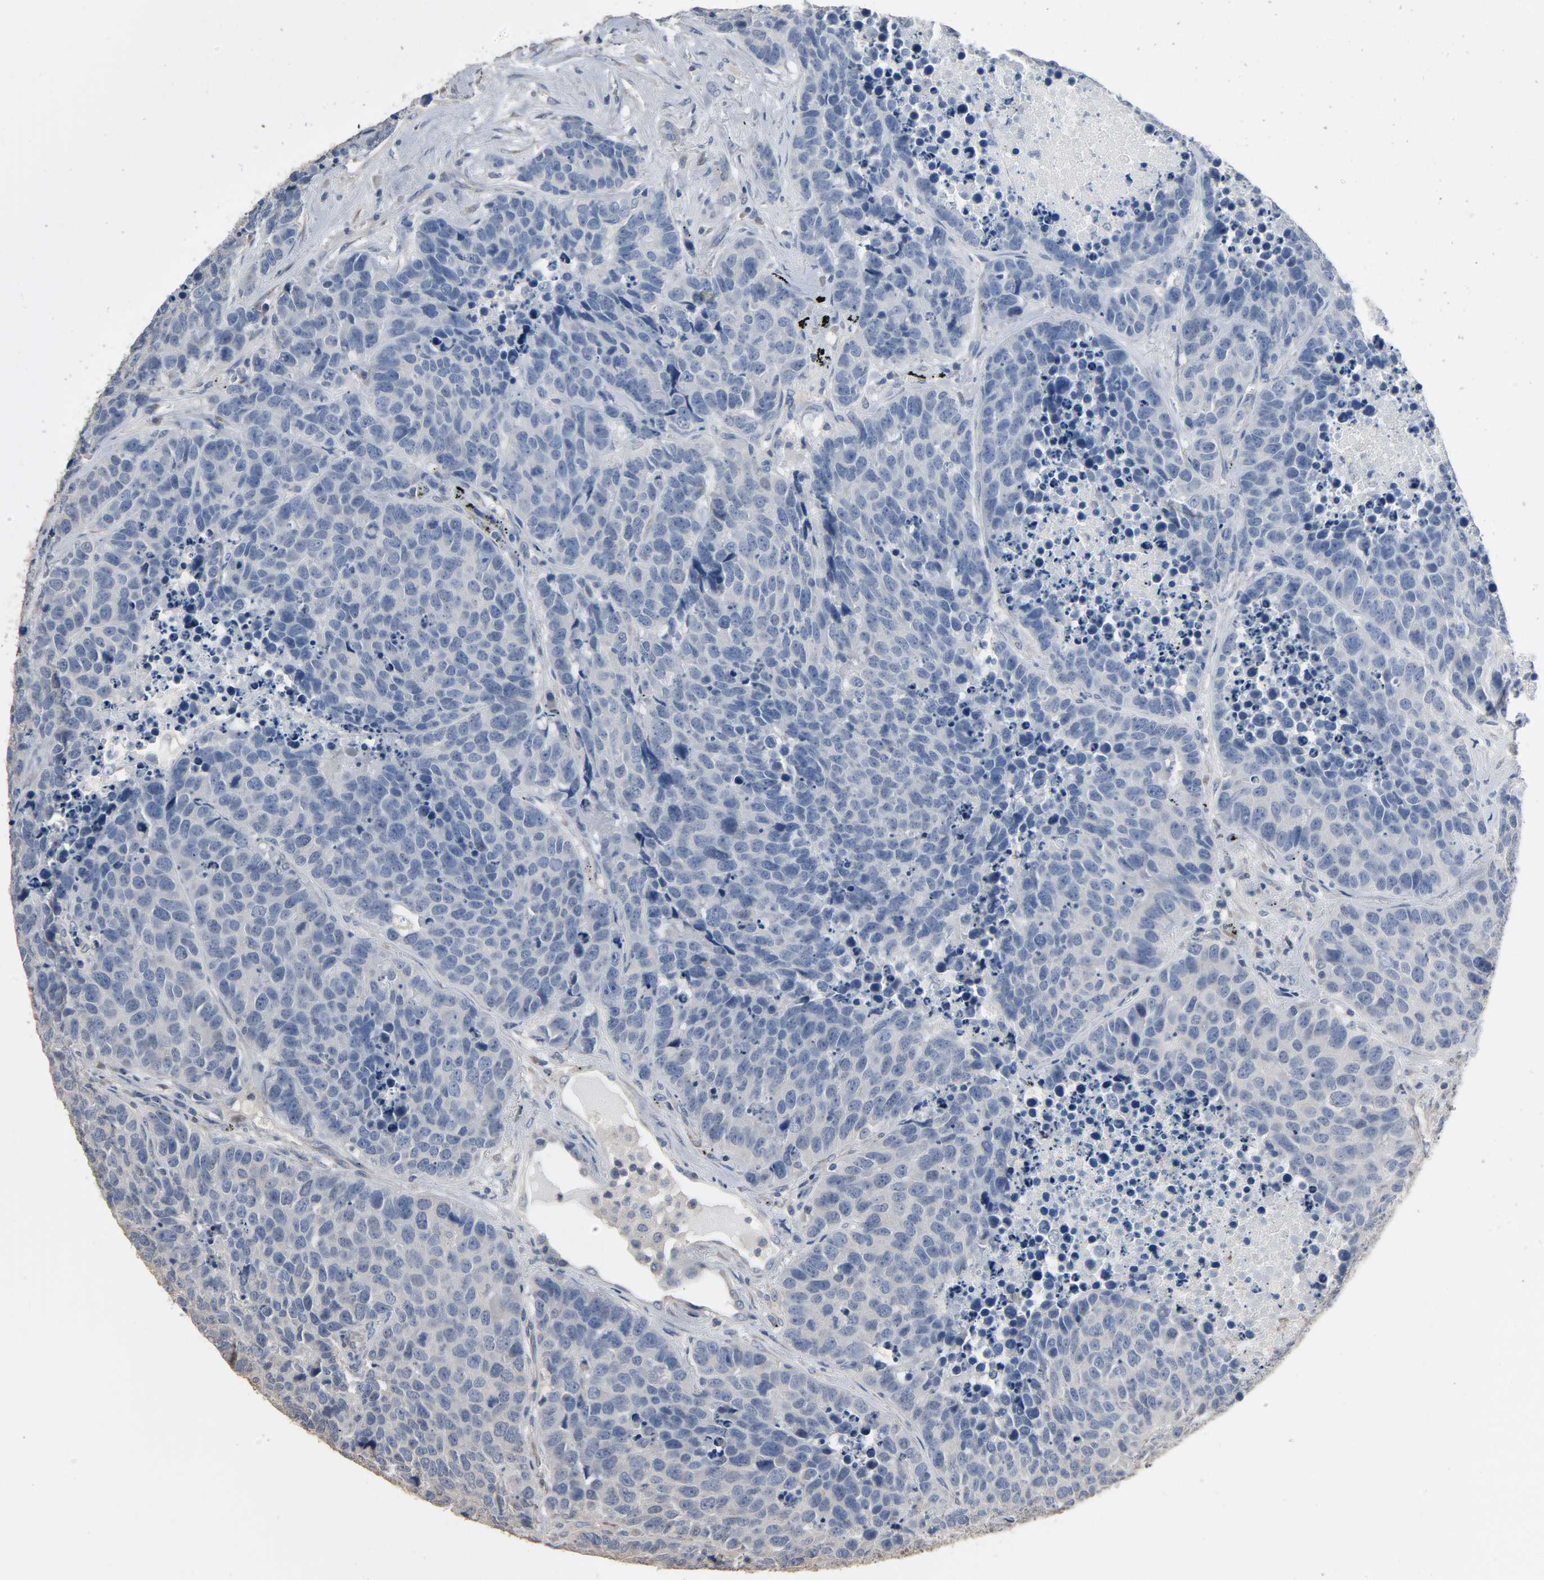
{"staining": {"intensity": "negative", "quantity": "none", "location": "none"}, "tissue": "carcinoid", "cell_type": "Tumor cells", "image_type": "cancer", "snomed": [{"axis": "morphology", "description": "Carcinoid, malignant, NOS"}, {"axis": "topography", "description": "Lung"}], "caption": "The immunohistochemistry histopathology image has no significant positivity in tumor cells of carcinoid (malignant) tissue.", "gene": "SOX6", "patient": {"sex": "male", "age": 60}}